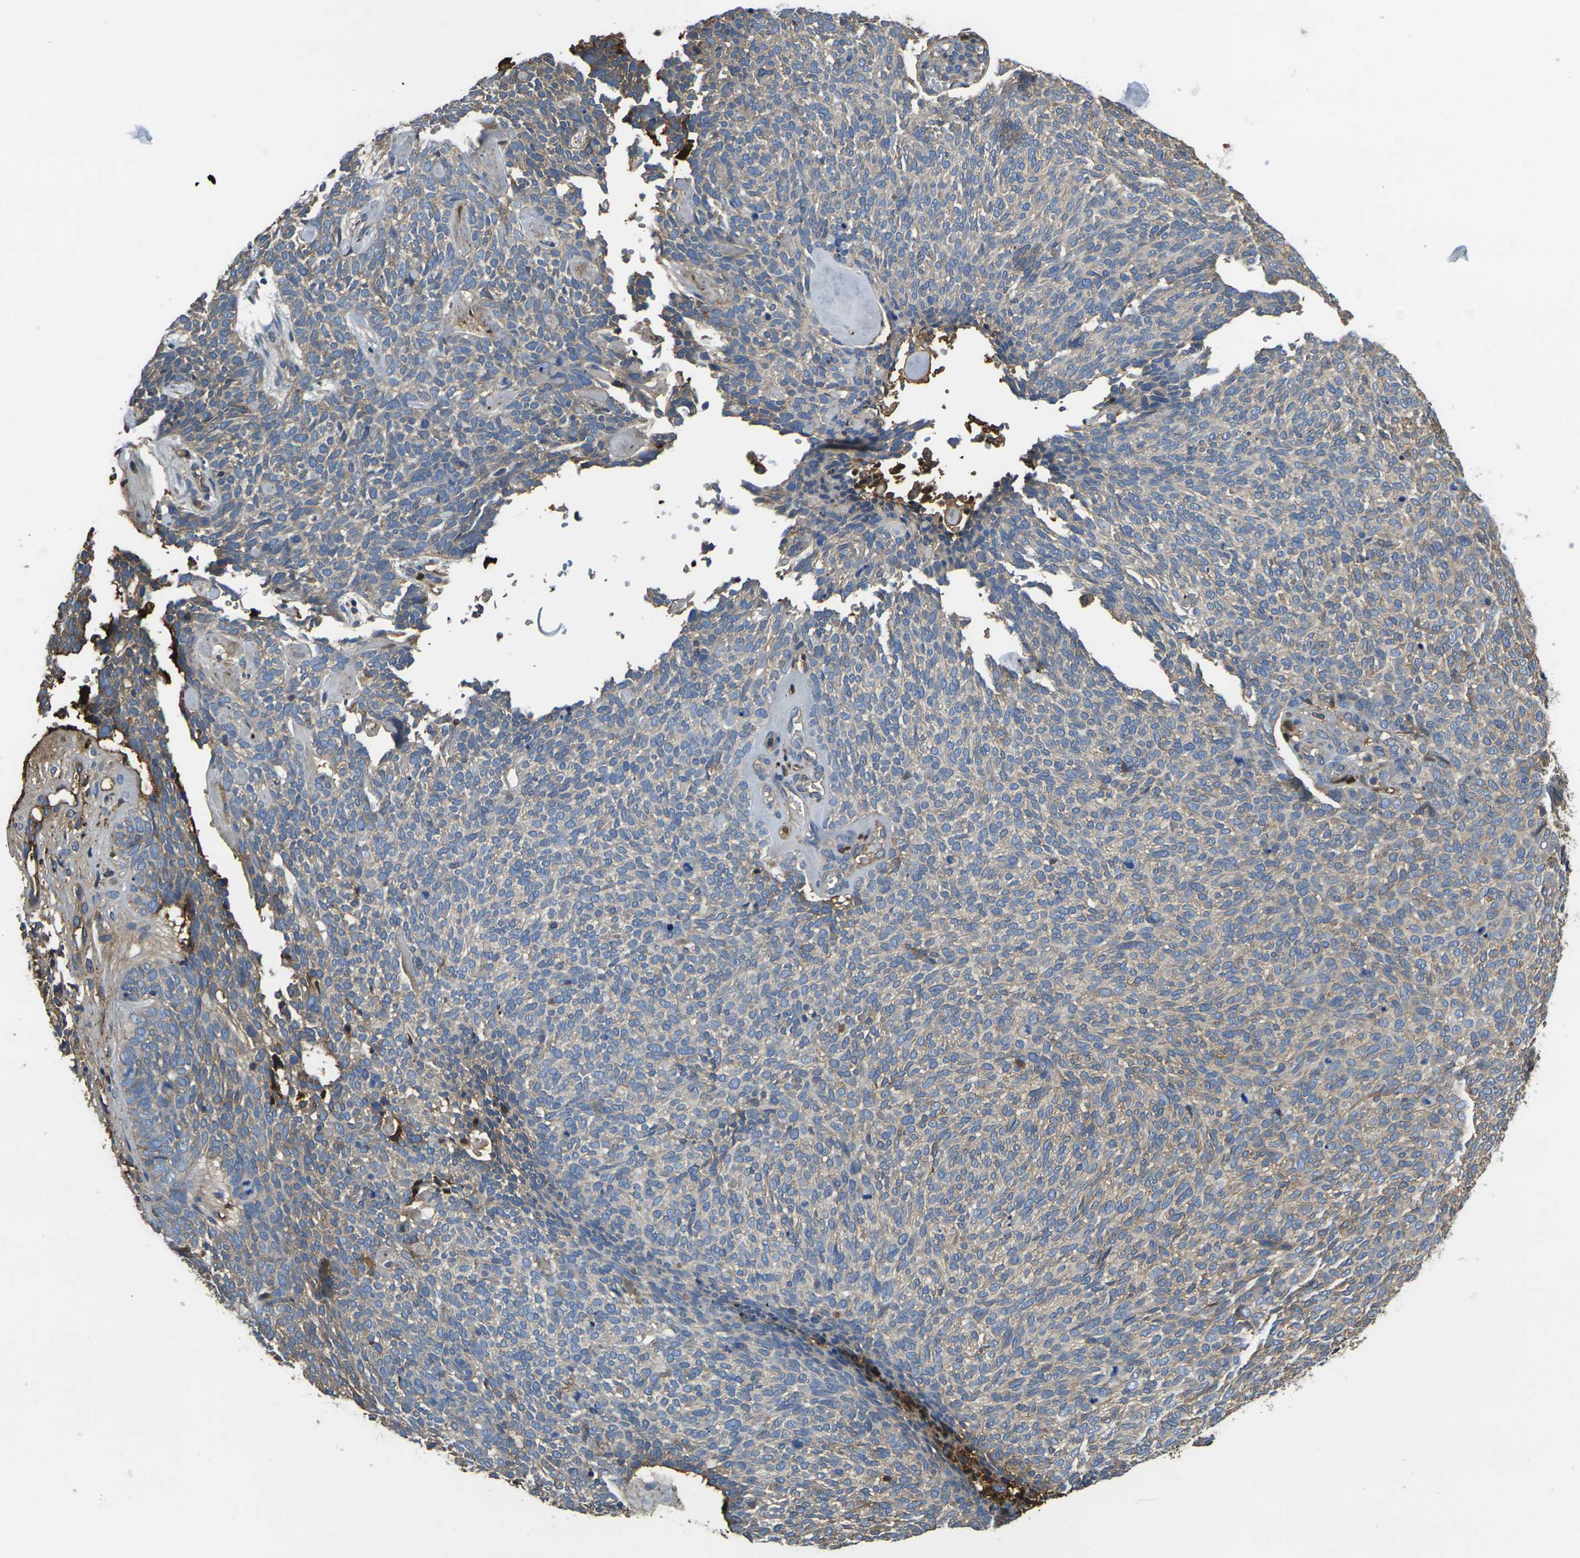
{"staining": {"intensity": "moderate", "quantity": "25%-75%", "location": "cytoplasmic/membranous"}, "tissue": "skin cancer", "cell_type": "Tumor cells", "image_type": "cancer", "snomed": [{"axis": "morphology", "description": "Basal cell carcinoma"}, {"axis": "topography", "description": "Skin"}], "caption": "IHC image of neoplastic tissue: skin basal cell carcinoma stained using IHC displays medium levels of moderate protein expression localized specifically in the cytoplasmic/membranous of tumor cells, appearing as a cytoplasmic/membranous brown color.", "gene": "HSPG2", "patient": {"sex": "female", "age": 84}}